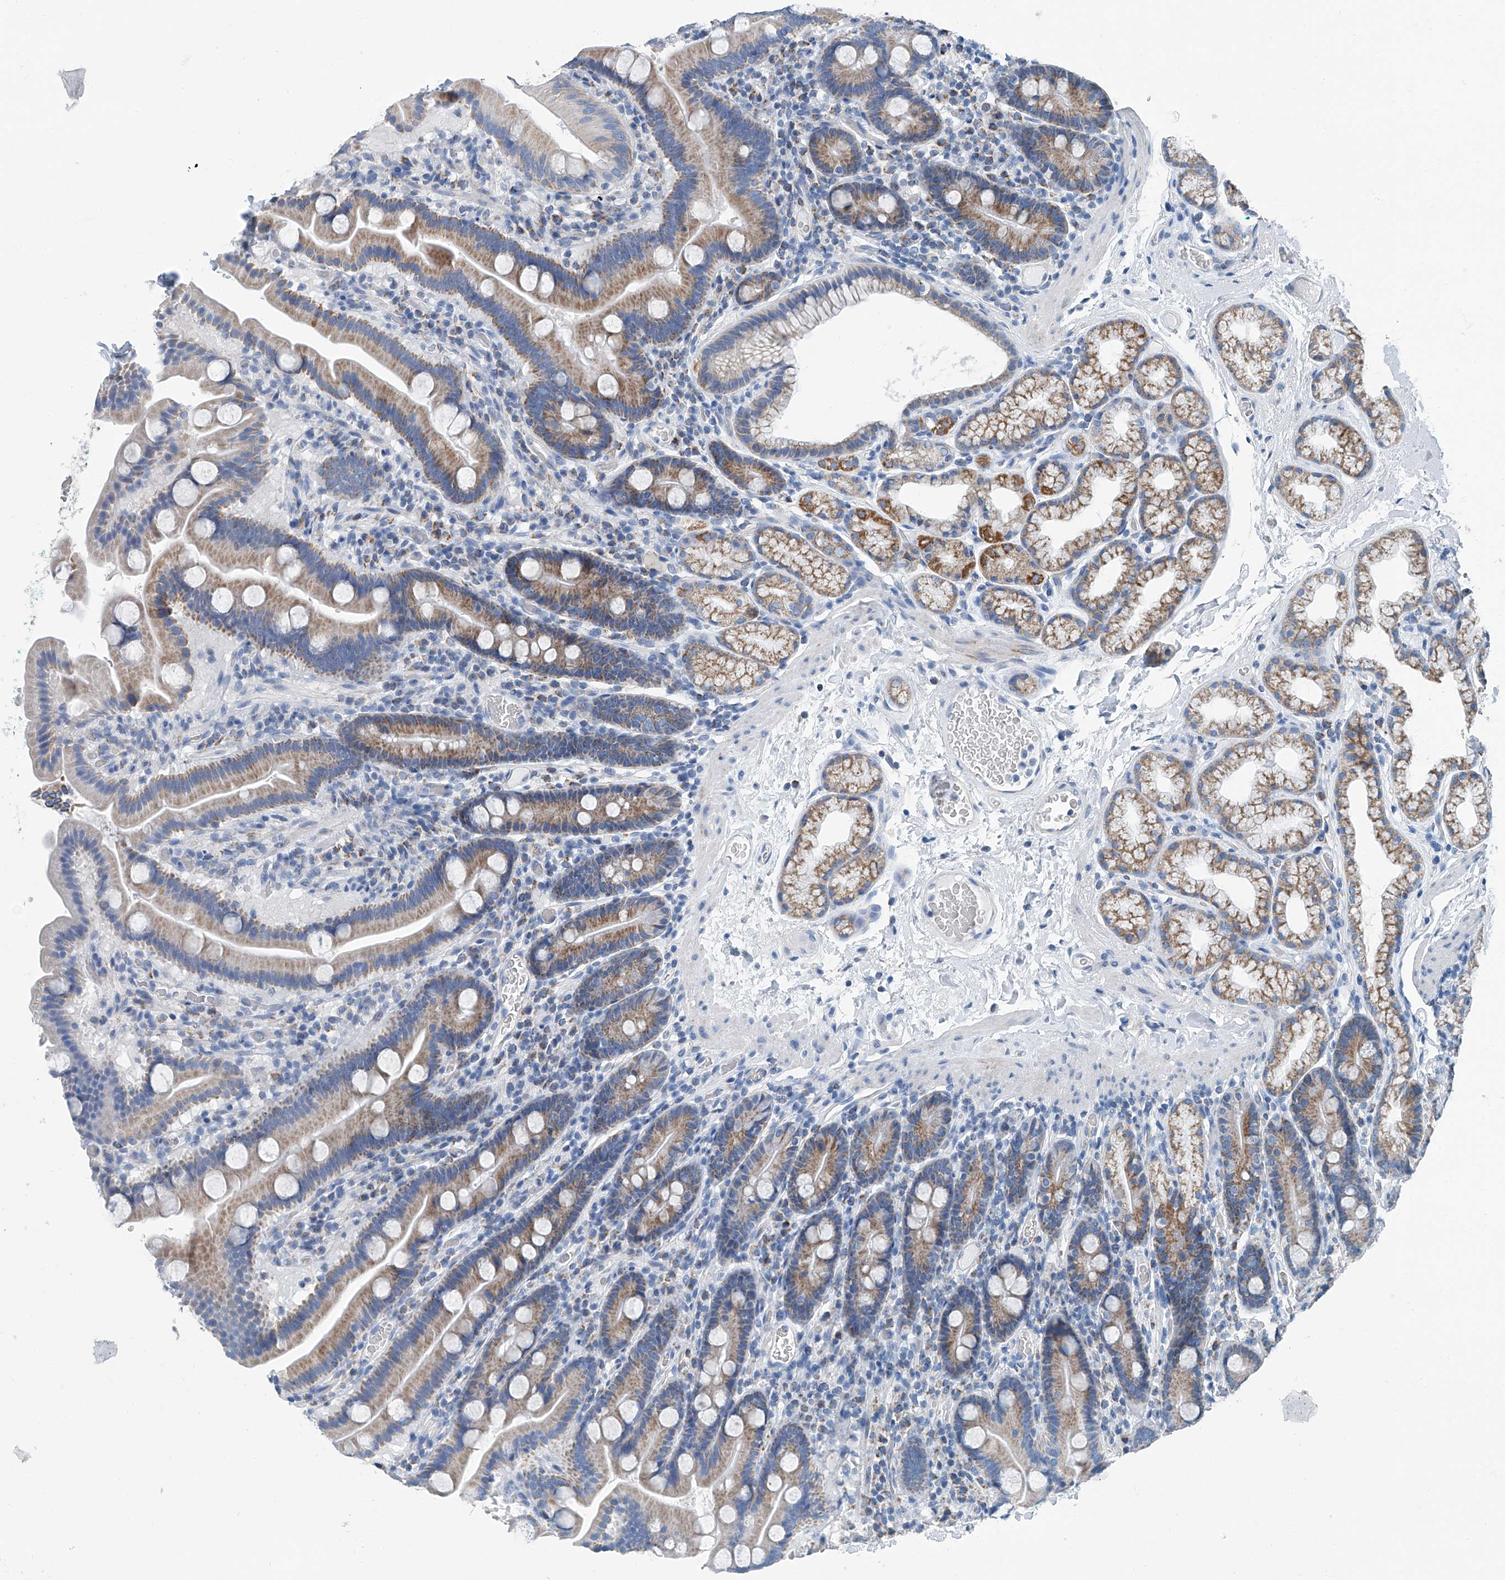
{"staining": {"intensity": "moderate", "quantity": ">75%", "location": "cytoplasmic/membranous"}, "tissue": "duodenum", "cell_type": "Glandular cells", "image_type": "normal", "snomed": [{"axis": "morphology", "description": "Normal tissue, NOS"}, {"axis": "topography", "description": "Duodenum"}], "caption": "Immunohistochemistry (DAB (3,3'-diaminobenzidine)) staining of normal human duodenum demonstrates moderate cytoplasmic/membranous protein expression in about >75% of glandular cells.", "gene": "MT", "patient": {"sex": "male", "age": 55}}